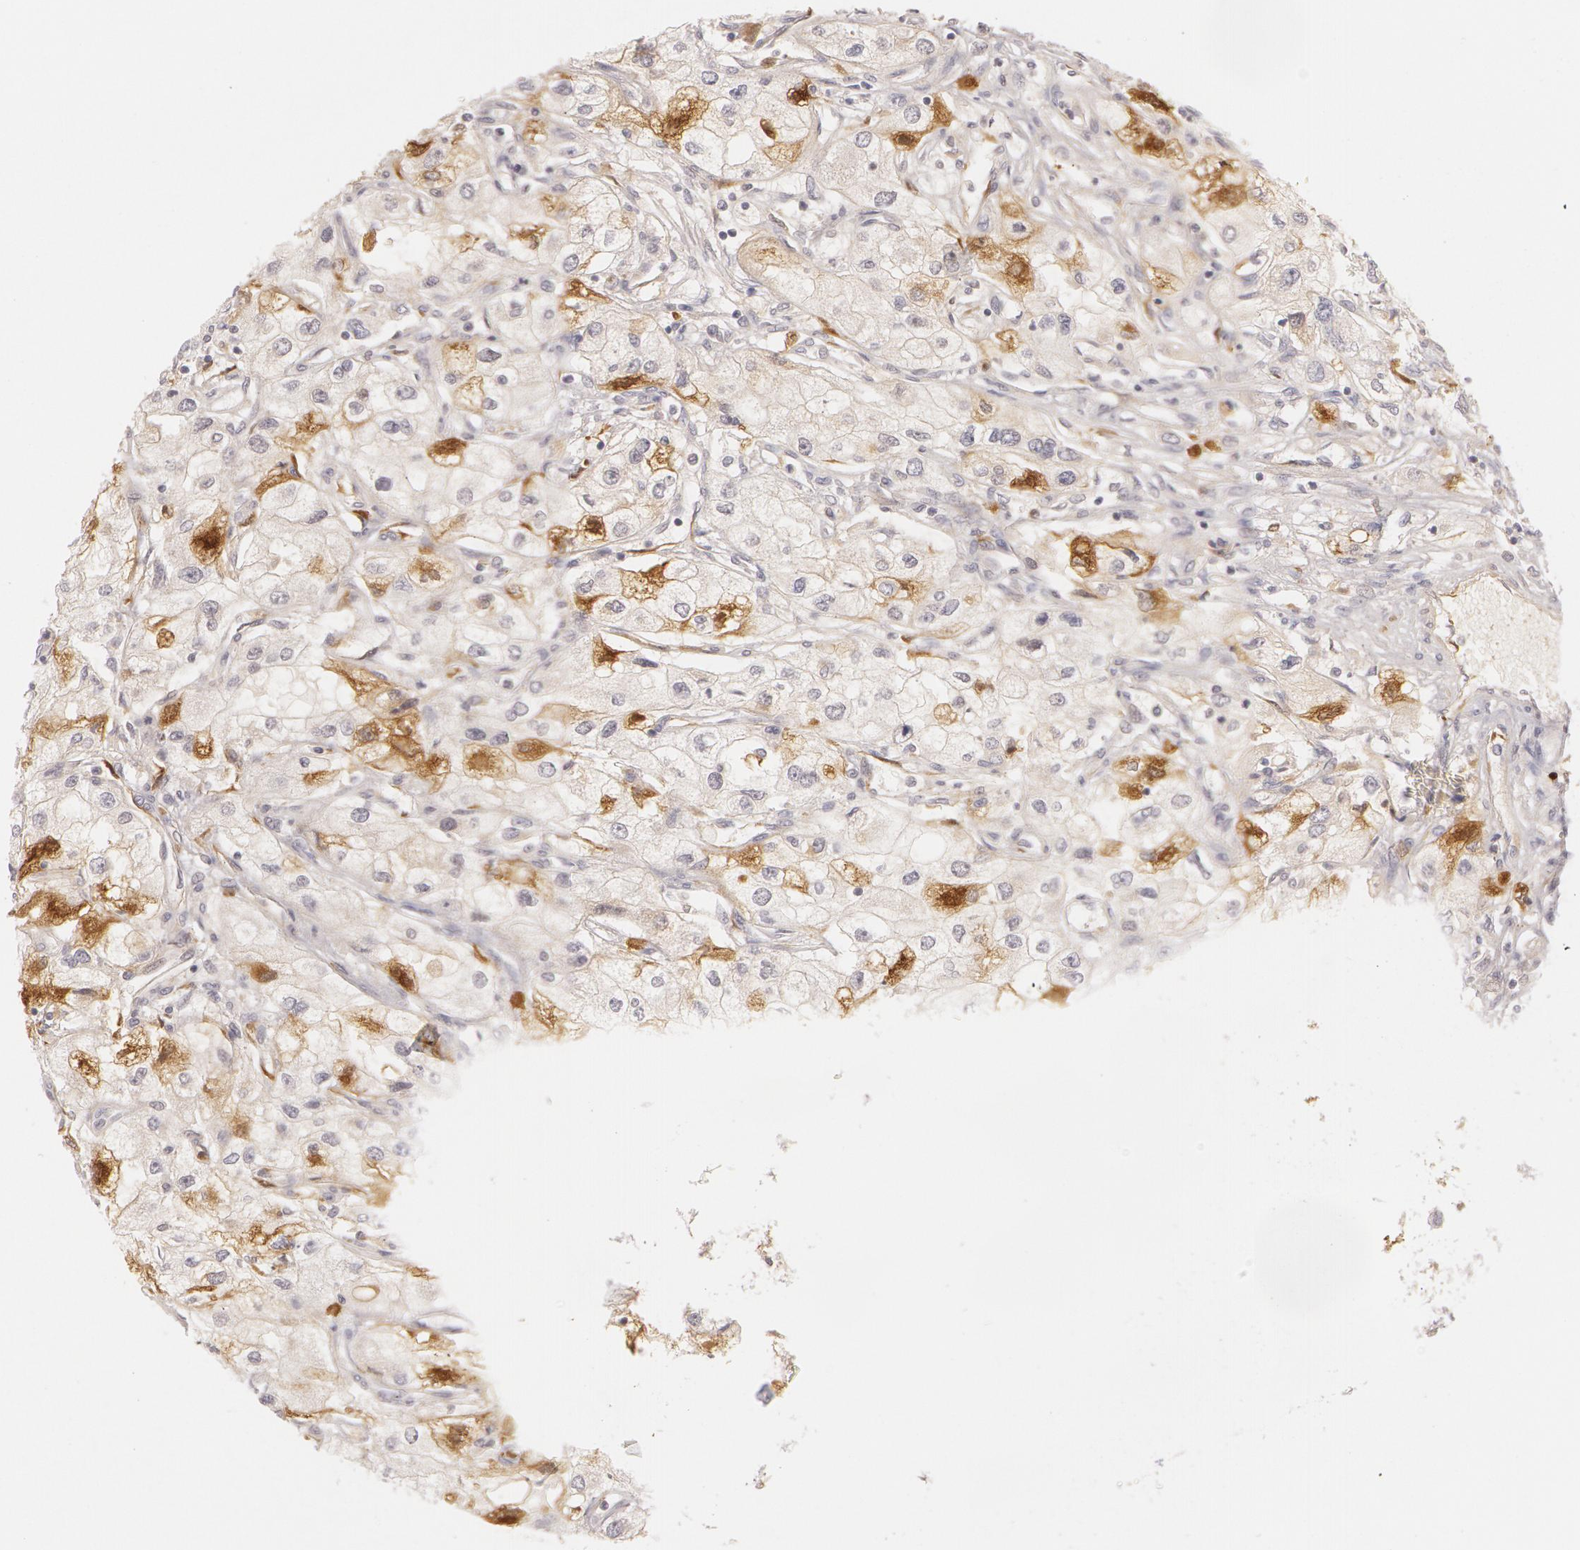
{"staining": {"intensity": "moderate", "quantity": "<25%", "location": "cytoplasmic/membranous"}, "tissue": "renal cancer", "cell_type": "Tumor cells", "image_type": "cancer", "snomed": [{"axis": "morphology", "description": "Adenocarcinoma, NOS"}, {"axis": "topography", "description": "Kidney"}], "caption": "DAB (3,3'-diaminobenzidine) immunohistochemical staining of human adenocarcinoma (renal) exhibits moderate cytoplasmic/membranous protein expression in about <25% of tumor cells.", "gene": "LBP", "patient": {"sex": "male", "age": 57}}